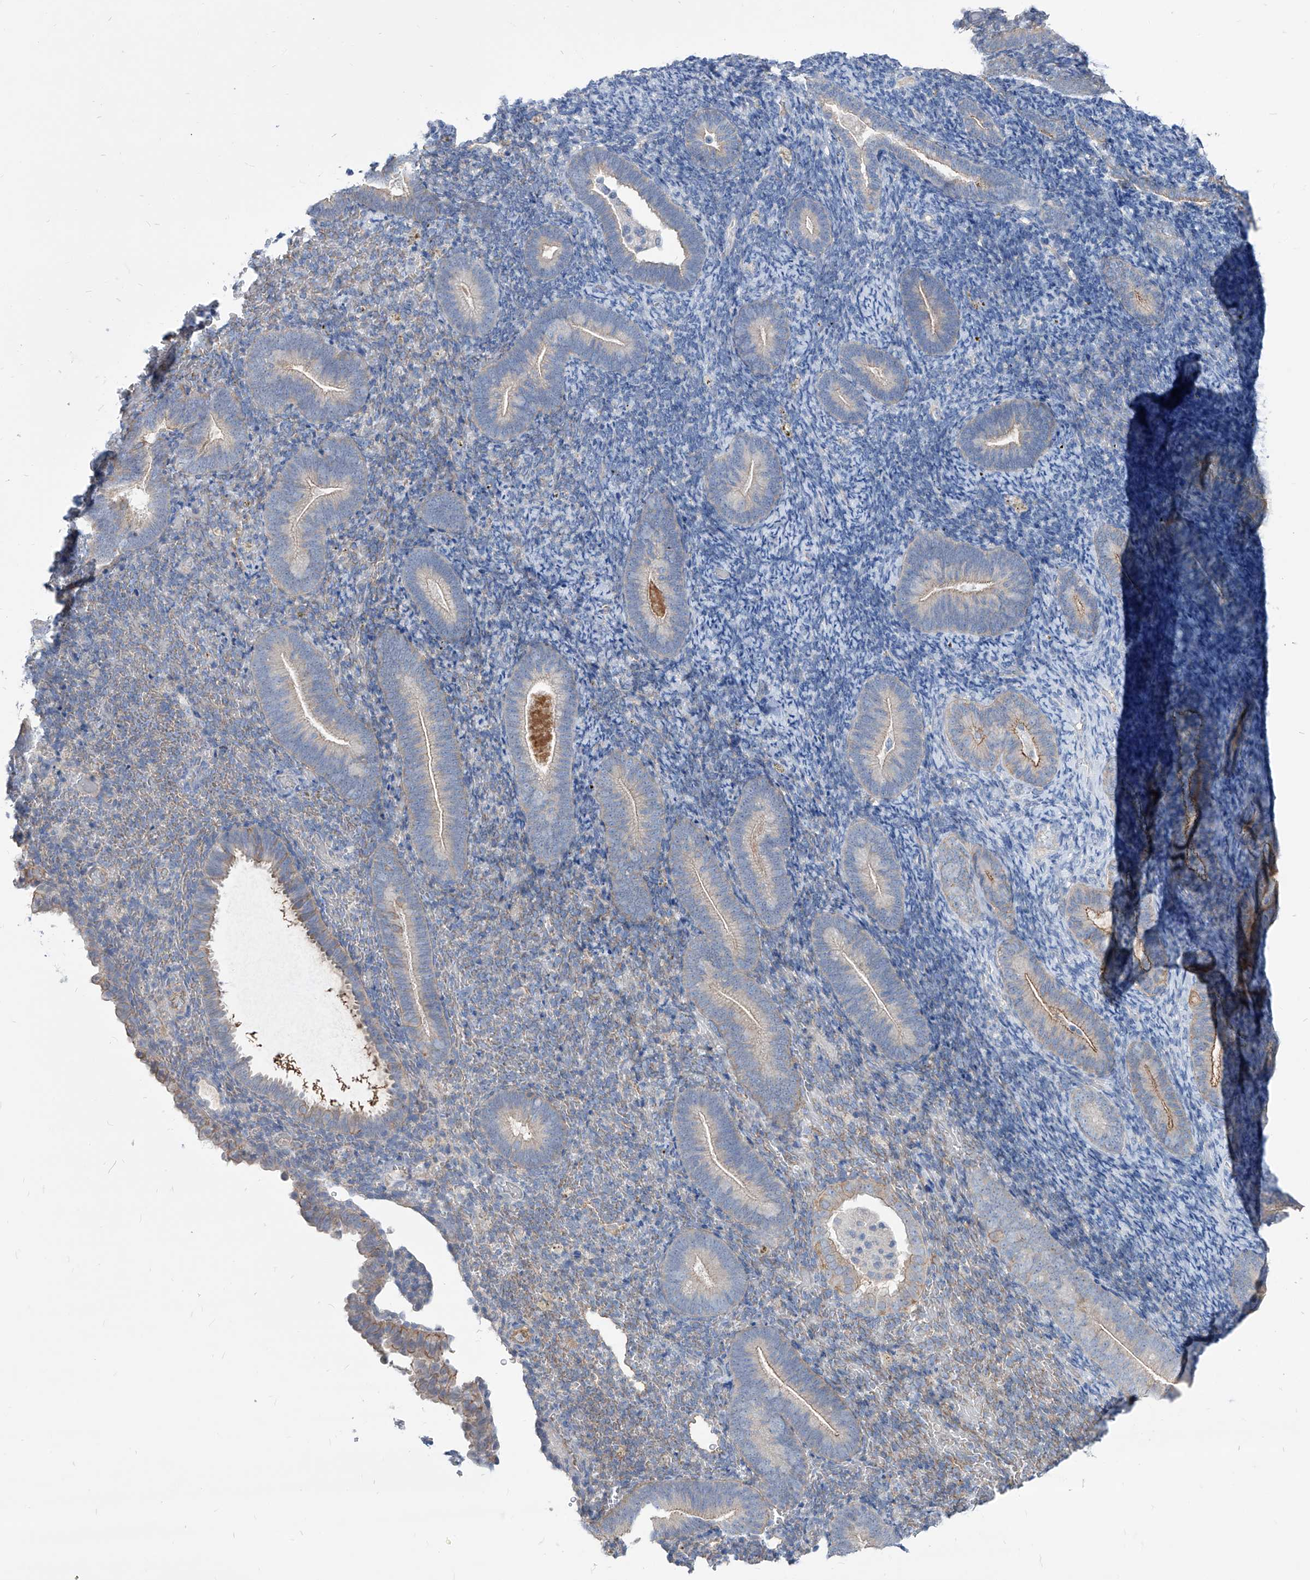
{"staining": {"intensity": "negative", "quantity": "none", "location": "none"}, "tissue": "endometrium", "cell_type": "Cells in endometrial stroma", "image_type": "normal", "snomed": [{"axis": "morphology", "description": "Normal tissue, NOS"}, {"axis": "topography", "description": "Endometrium"}], "caption": "Immunohistochemistry (IHC) photomicrograph of normal endometrium: endometrium stained with DAB (3,3'-diaminobenzidine) reveals no significant protein positivity in cells in endometrial stroma.", "gene": "AKAP10", "patient": {"sex": "female", "age": 51}}